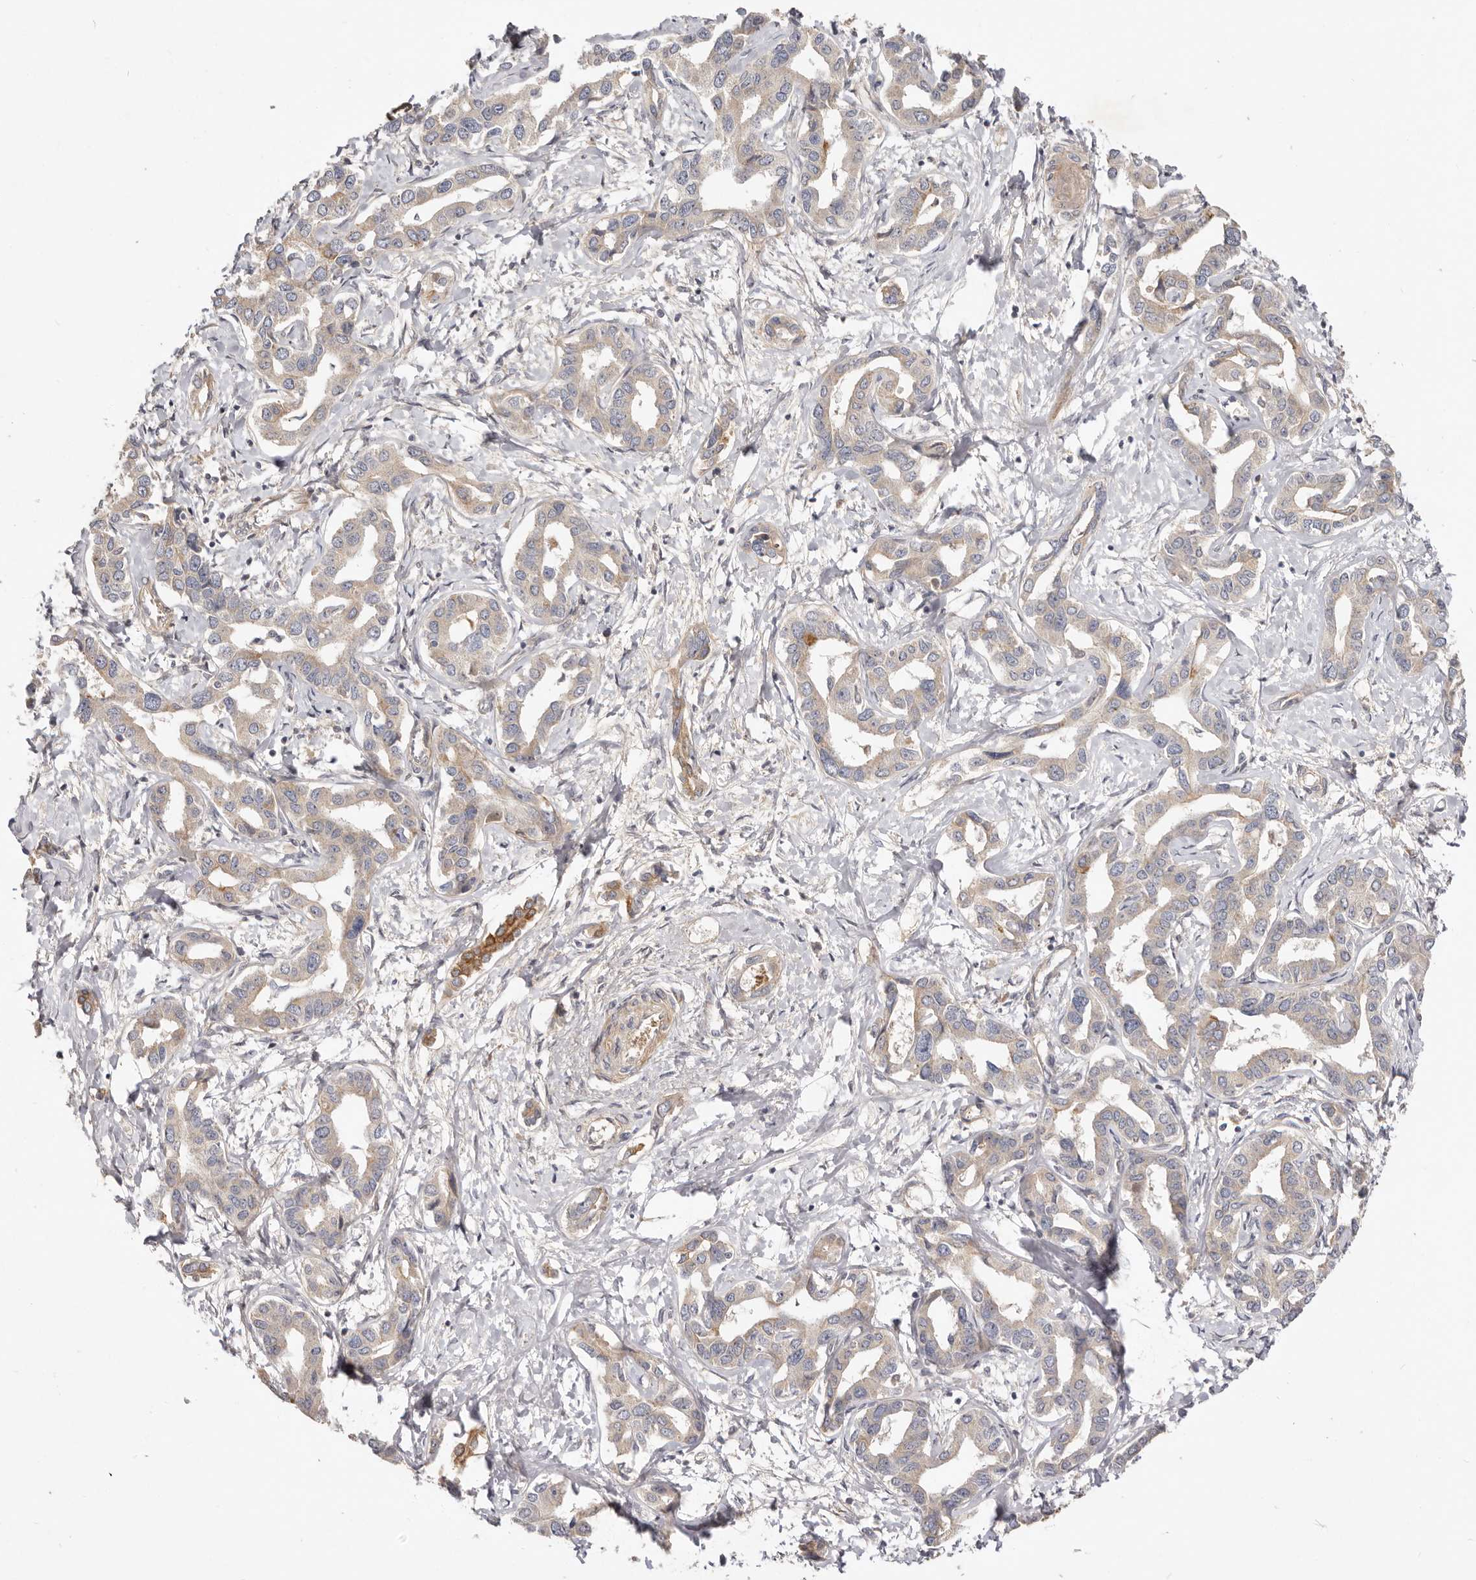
{"staining": {"intensity": "weak", "quantity": "25%-75%", "location": "cytoplasmic/membranous"}, "tissue": "liver cancer", "cell_type": "Tumor cells", "image_type": "cancer", "snomed": [{"axis": "morphology", "description": "Cholangiocarcinoma"}, {"axis": "topography", "description": "Liver"}], "caption": "Liver cancer (cholangiocarcinoma) was stained to show a protein in brown. There is low levels of weak cytoplasmic/membranous positivity in approximately 25%-75% of tumor cells.", "gene": "ADAMTS9", "patient": {"sex": "male", "age": 59}}